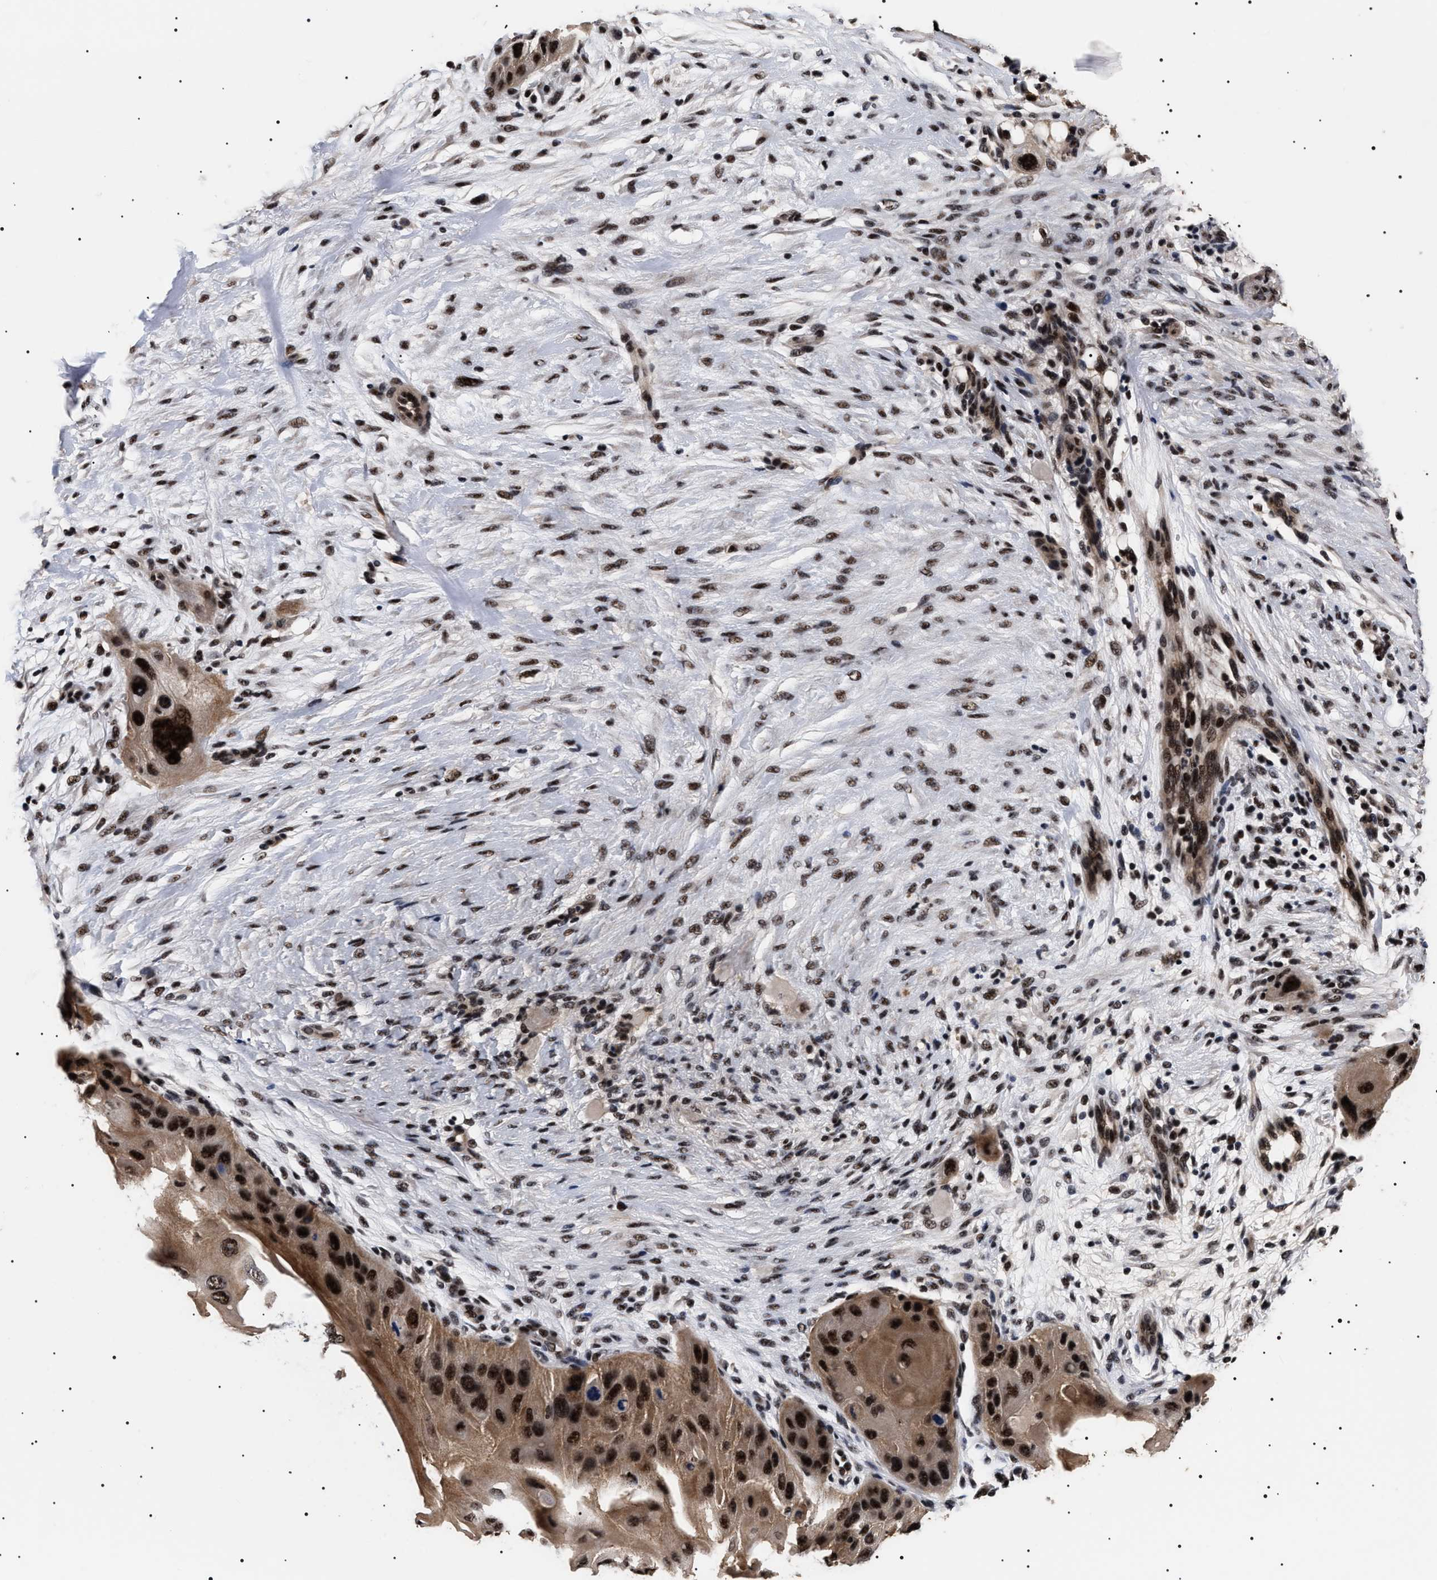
{"staining": {"intensity": "strong", "quantity": ">75%", "location": "cytoplasmic/membranous,nuclear"}, "tissue": "skin cancer", "cell_type": "Tumor cells", "image_type": "cancer", "snomed": [{"axis": "morphology", "description": "Squamous cell carcinoma, NOS"}, {"axis": "topography", "description": "Skin"}], "caption": "Immunohistochemical staining of squamous cell carcinoma (skin) demonstrates high levels of strong cytoplasmic/membranous and nuclear expression in approximately >75% of tumor cells. The protein is stained brown, and the nuclei are stained in blue (DAB IHC with brightfield microscopy, high magnification).", "gene": "CAAP1", "patient": {"sex": "female", "age": 77}}